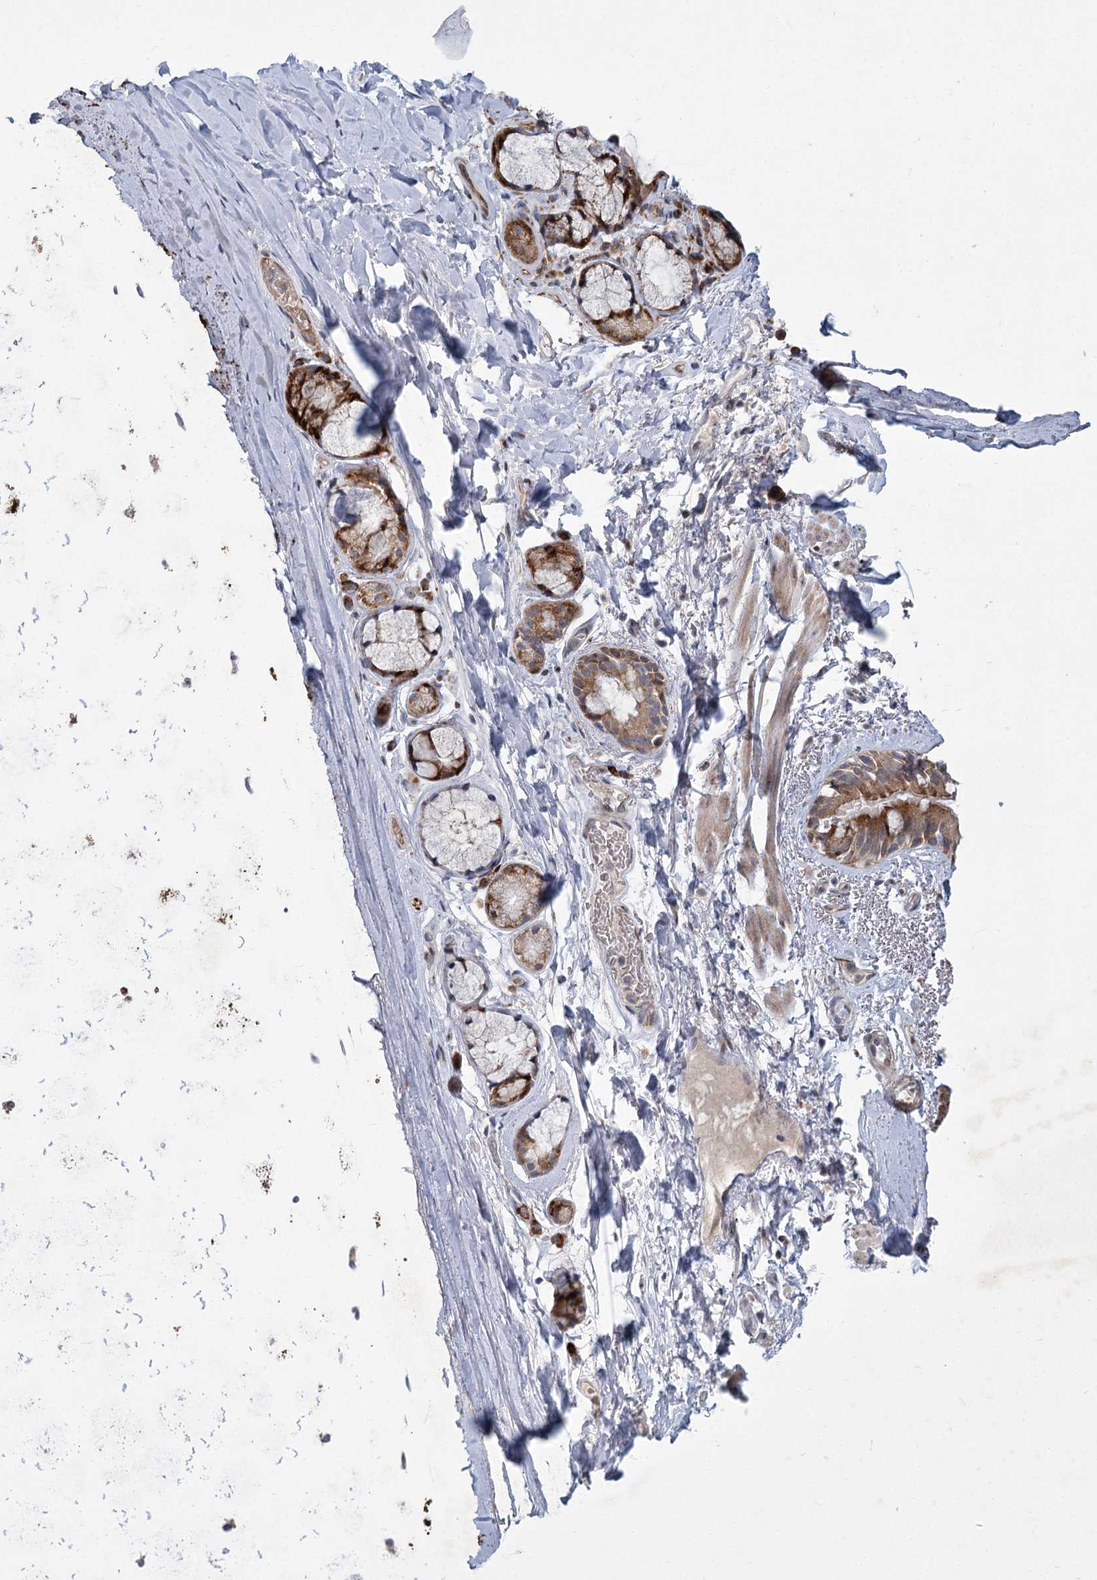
{"staining": {"intensity": "weak", "quantity": "25%-75%", "location": "cytoplasmic/membranous"}, "tissue": "adipose tissue", "cell_type": "Adipocytes", "image_type": "normal", "snomed": [{"axis": "morphology", "description": "Normal tissue, NOS"}, {"axis": "topography", "description": "Lymph node"}, {"axis": "topography", "description": "Bronchus"}], "caption": "High-magnification brightfield microscopy of benign adipose tissue stained with DAB (3,3'-diaminobenzidine) (brown) and counterstained with hematoxylin (blue). adipocytes exhibit weak cytoplasmic/membranous positivity is identified in about25%-75% of cells. (IHC, brightfield microscopy, high magnification).", "gene": "GCNT4", "patient": {"sex": "male", "age": 63}}